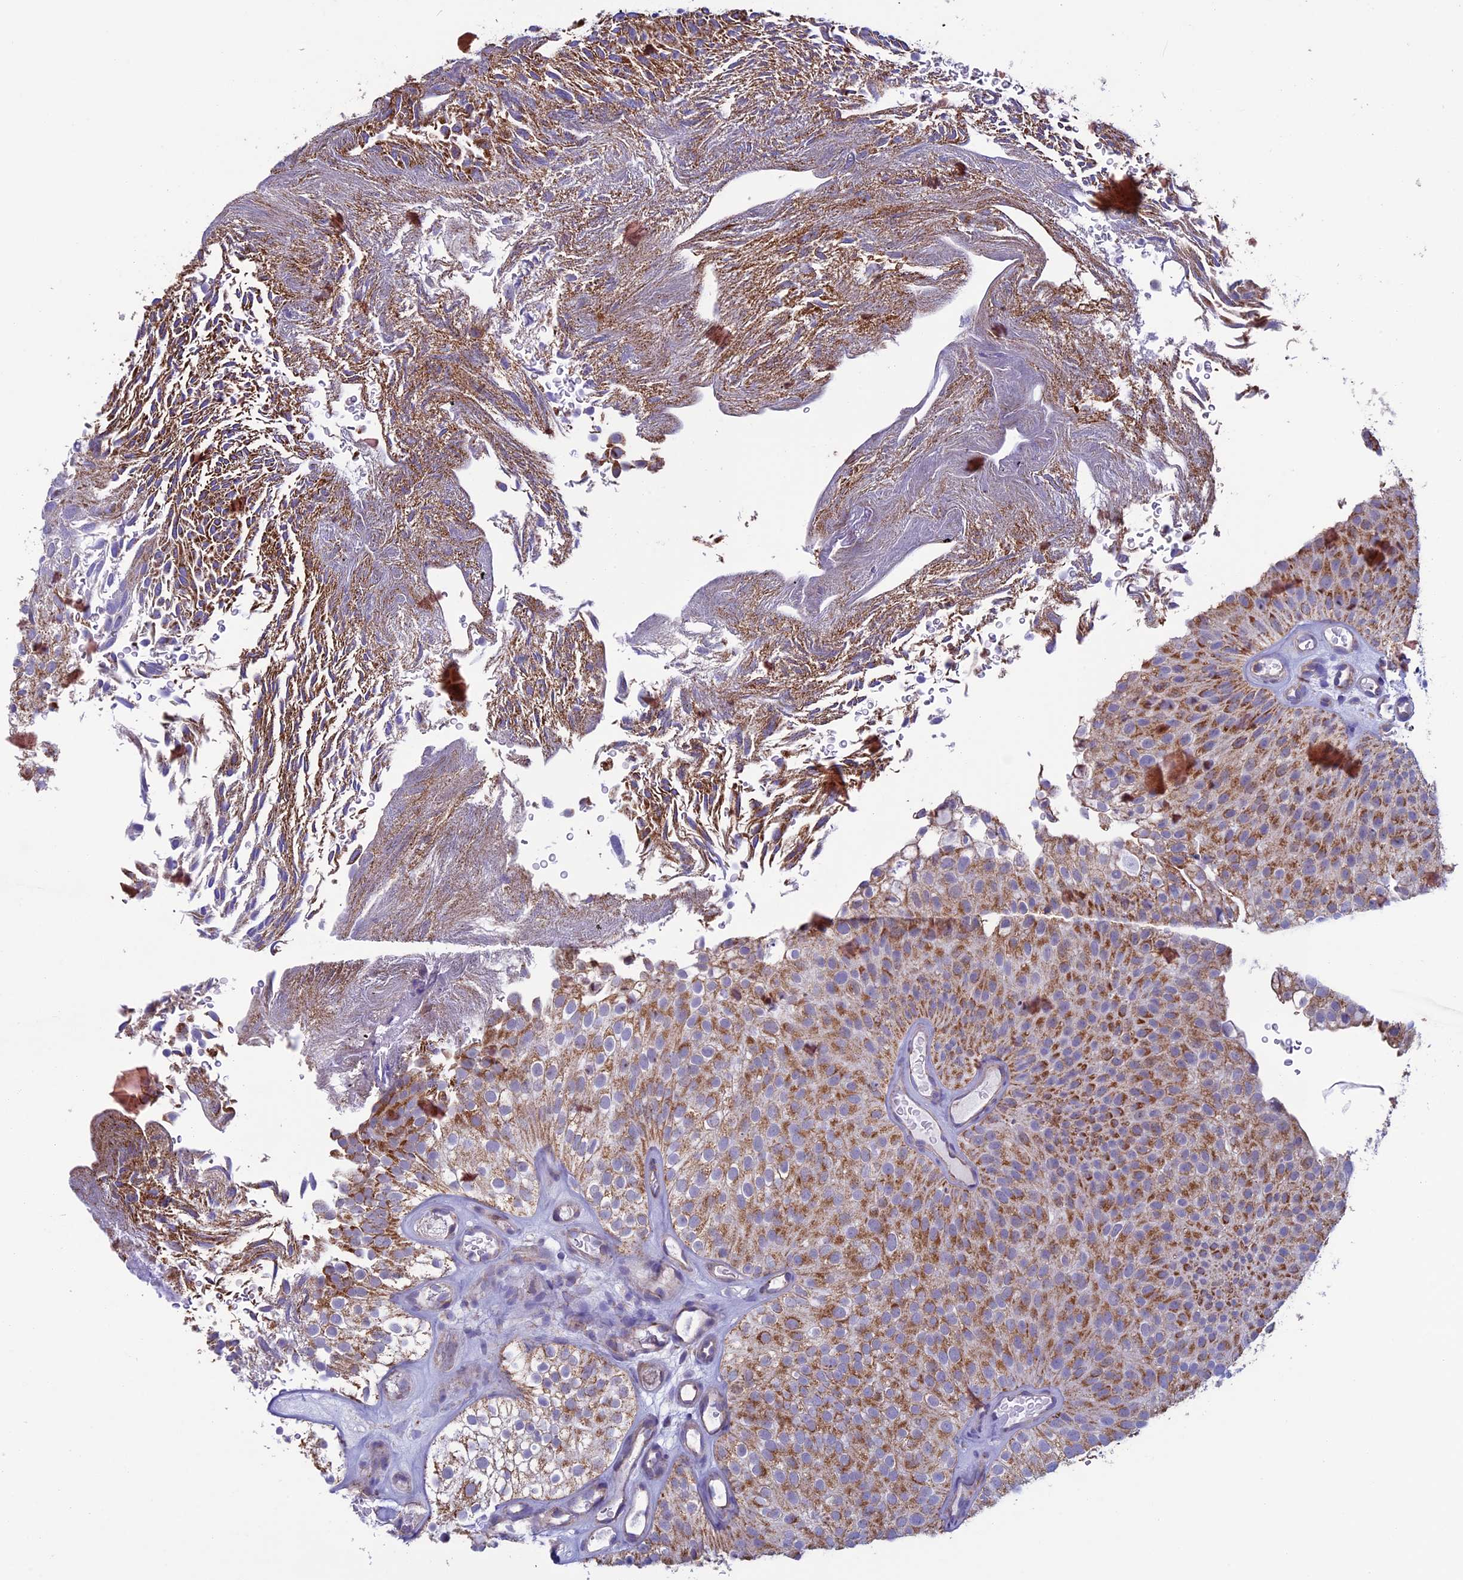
{"staining": {"intensity": "moderate", "quantity": ">75%", "location": "cytoplasmic/membranous"}, "tissue": "urothelial cancer", "cell_type": "Tumor cells", "image_type": "cancer", "snomed": [{"axis": "morphology", "description": "Urothelial carcinoma, Low grade"}, {"axis": "topography", "description": "Urinary bladder"}], "caption": "Human urothelial cancer stained with a brown dye displays moderate cytoplasmic/membranous positive expression in approximately >75% of tumor cells.", "gene": "MFSD12", "patient": {"sex": "male", "age": 78}}